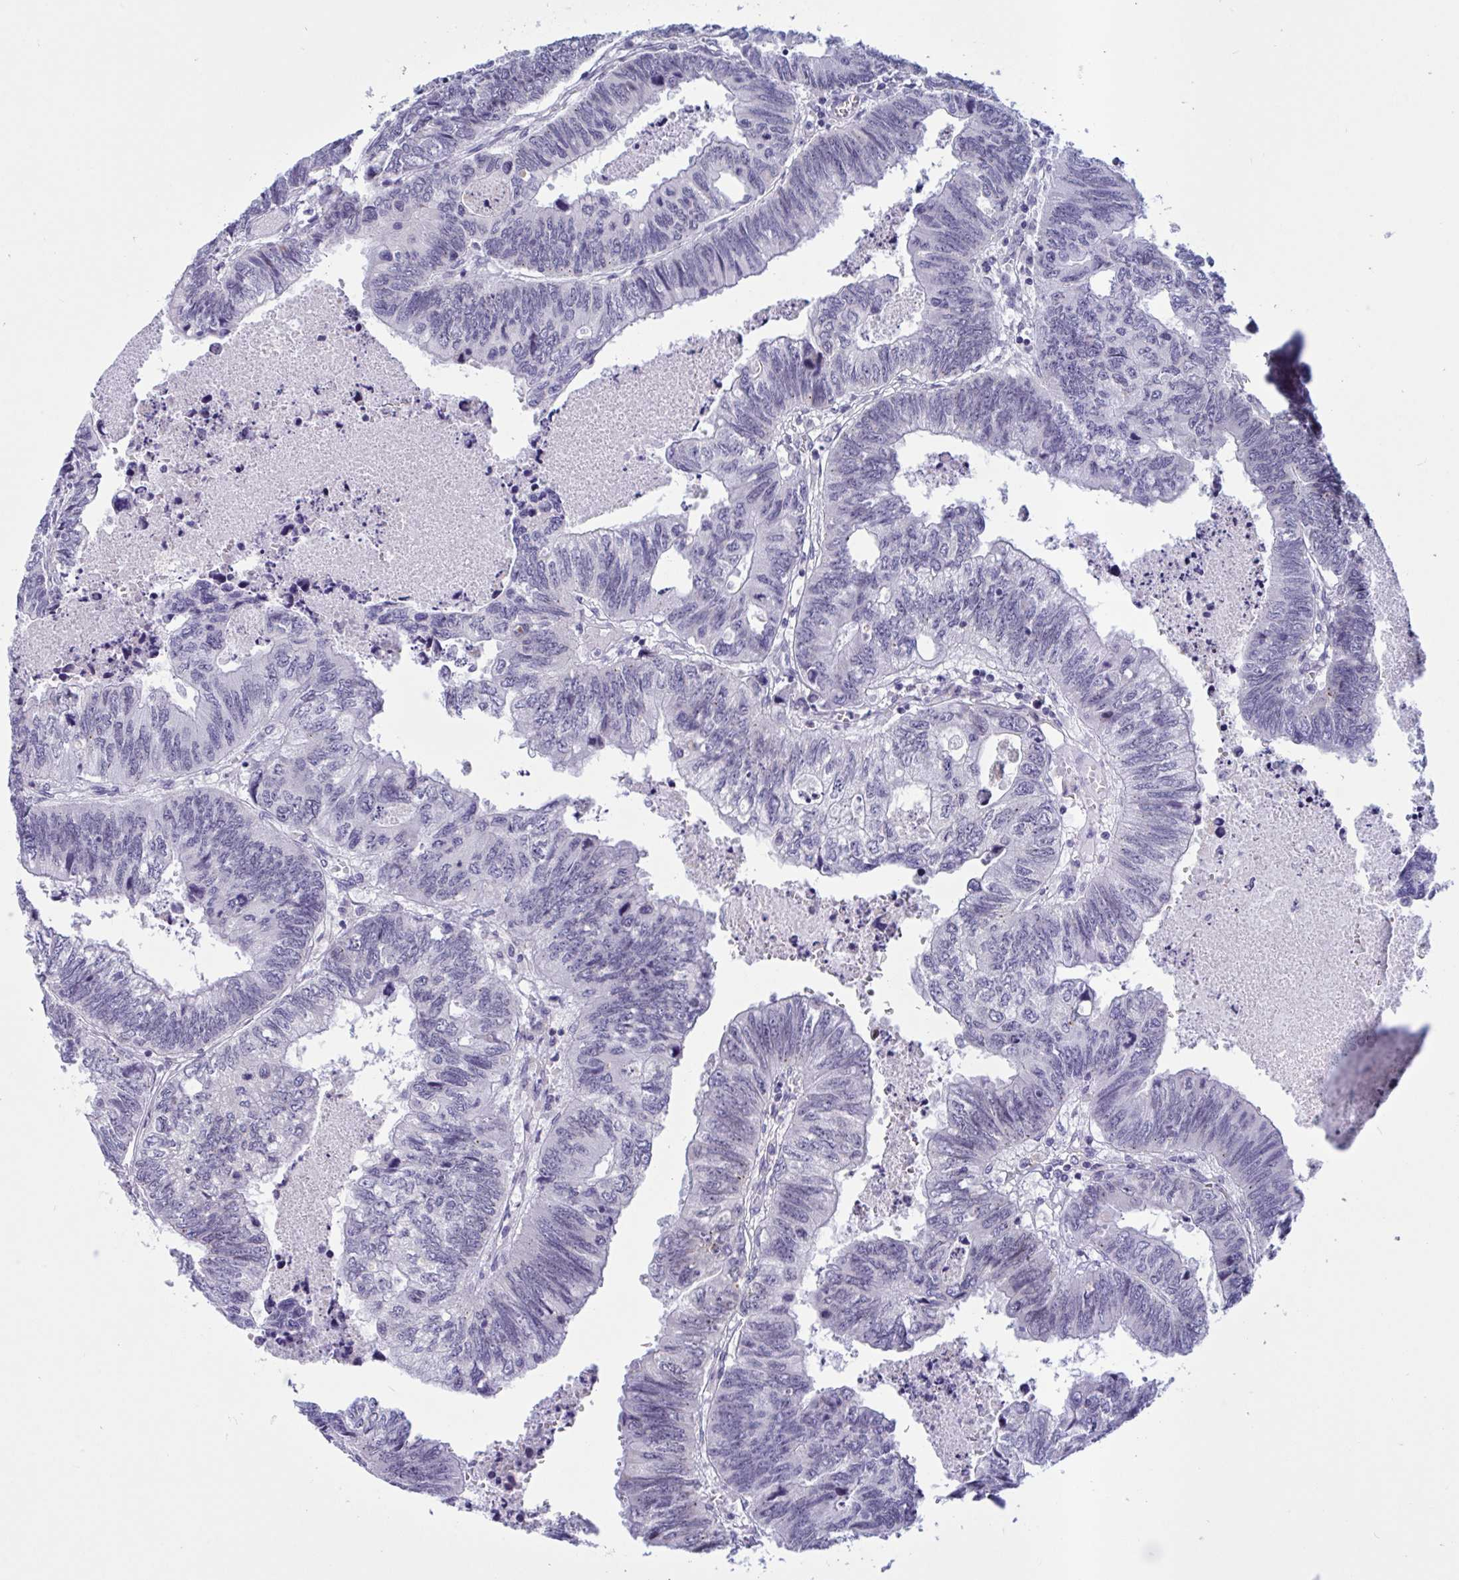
{"staining": {"intensity": "weak", "quantity": "25%-75%", "location": "nuclear"}, "tissue": "colorectal cancer", "cell_type": "Tumor cells", "image_type": "cancer", "snomed": [{"axis": "morphology", "description": "Adenocarcinoma, NOS"}, {"axis": "topography", "description": "Colon"}], "caption": "Colorectal cancer (adenocarcinoma) stained with DAB immunohistochemistry displays low levels of weak nuclear expression in approximately 25%-75% of tumor cells. Nuclei are stained in blue.", "gene": "DOCK11", "patient": {"sex": "male", "age": 62}}